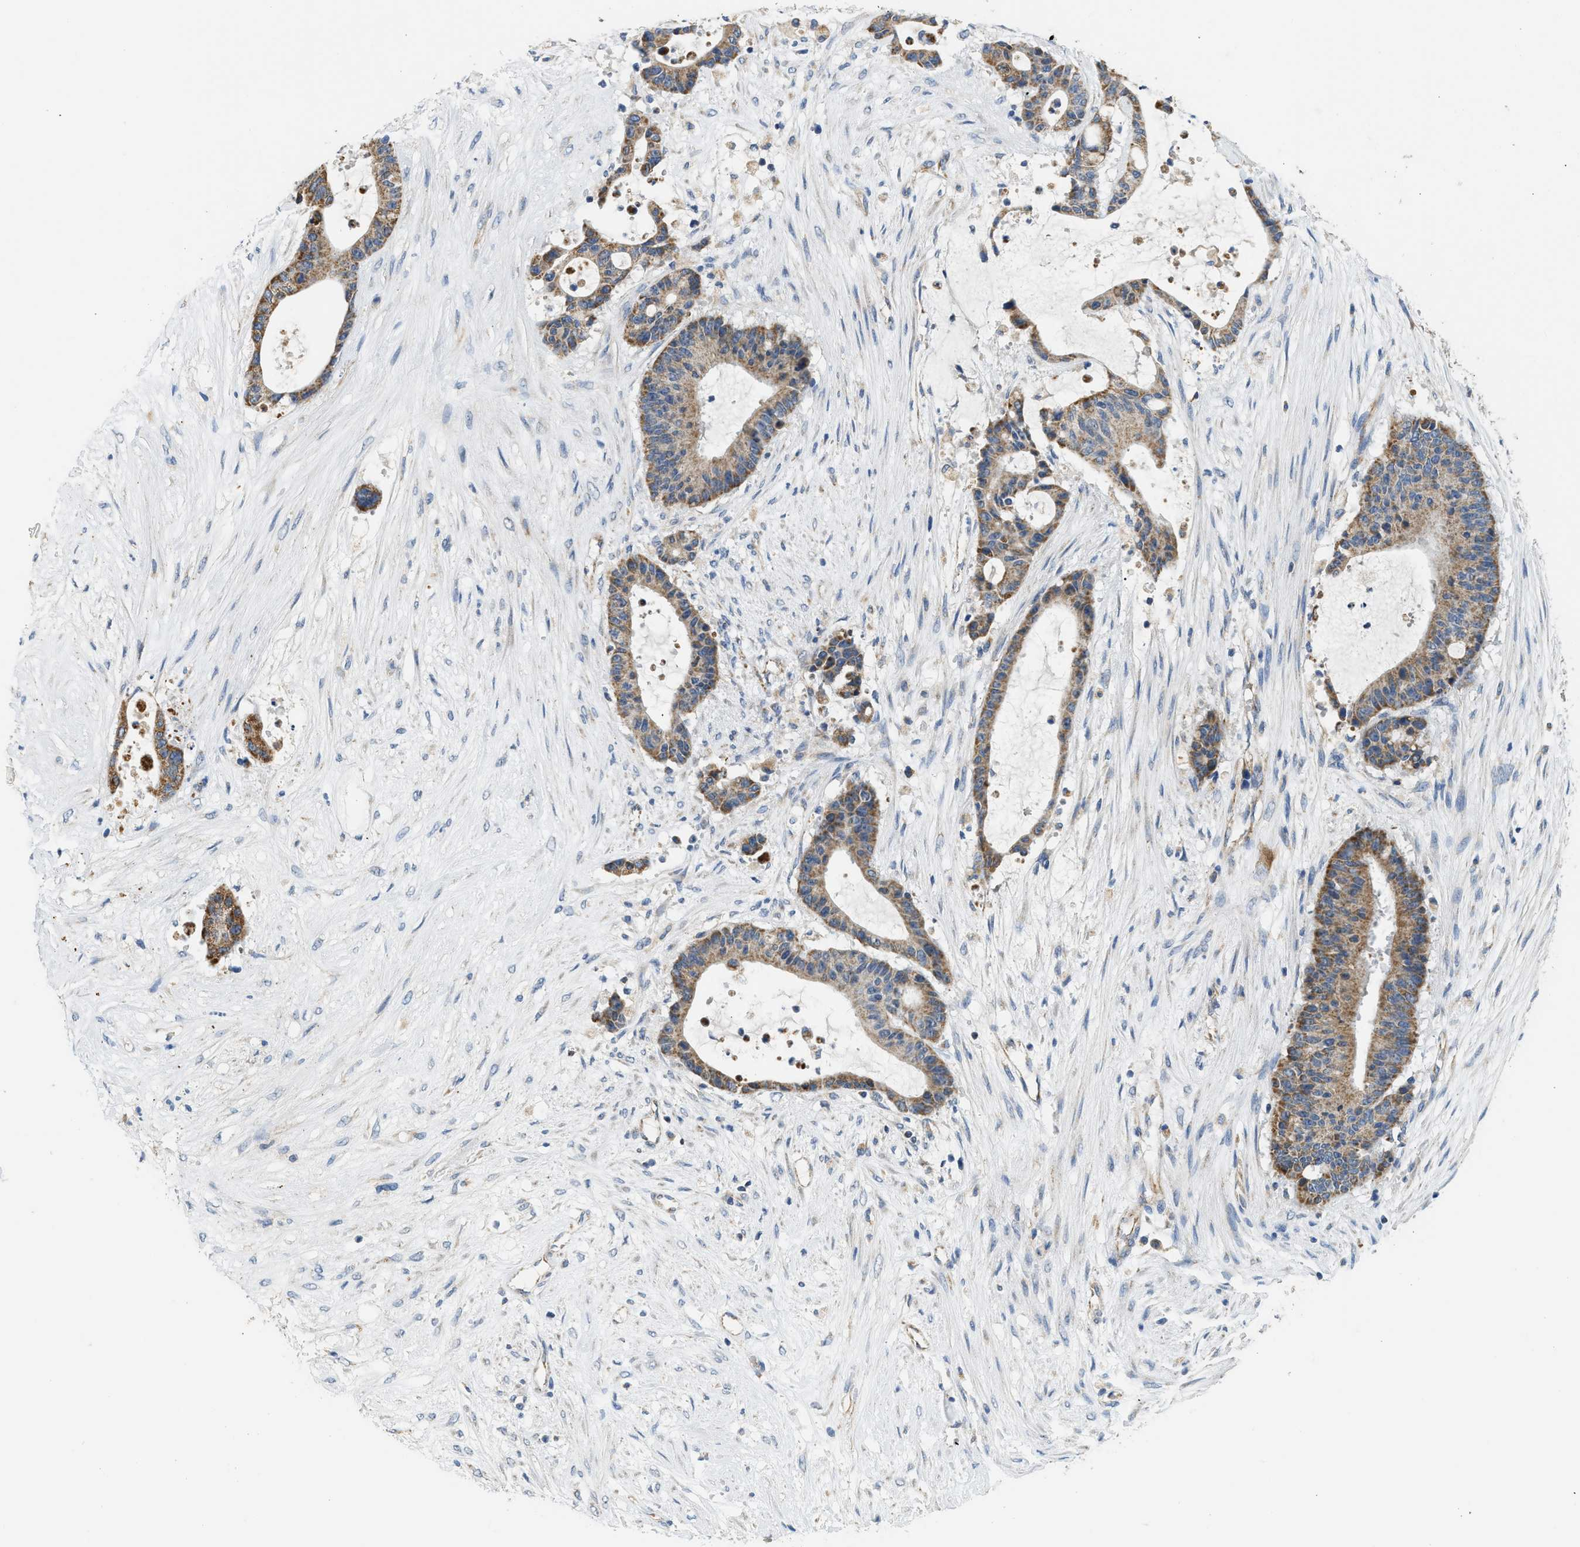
{"staining": {"intensity": "moderate", "quantity": ">75%", "location": "cytoplasmic/membranous"}, "tissue": "liver cancer", "cell_type": "Tumor cells", "image_type": "cancer", "snomed": [{"axis": "morphology", "description": "Cholangiocarcinoma"}, {"axis": "topography", "description": "Liver"}], "caption": "Tumor cells show medium levels of moderate cytoplasmic/membranous expression in approximately >75% of cells in liver cancer (cholangiocarcinoma).", "gene": "GOT2", "patient": {"sex": "female", "age": 73}}